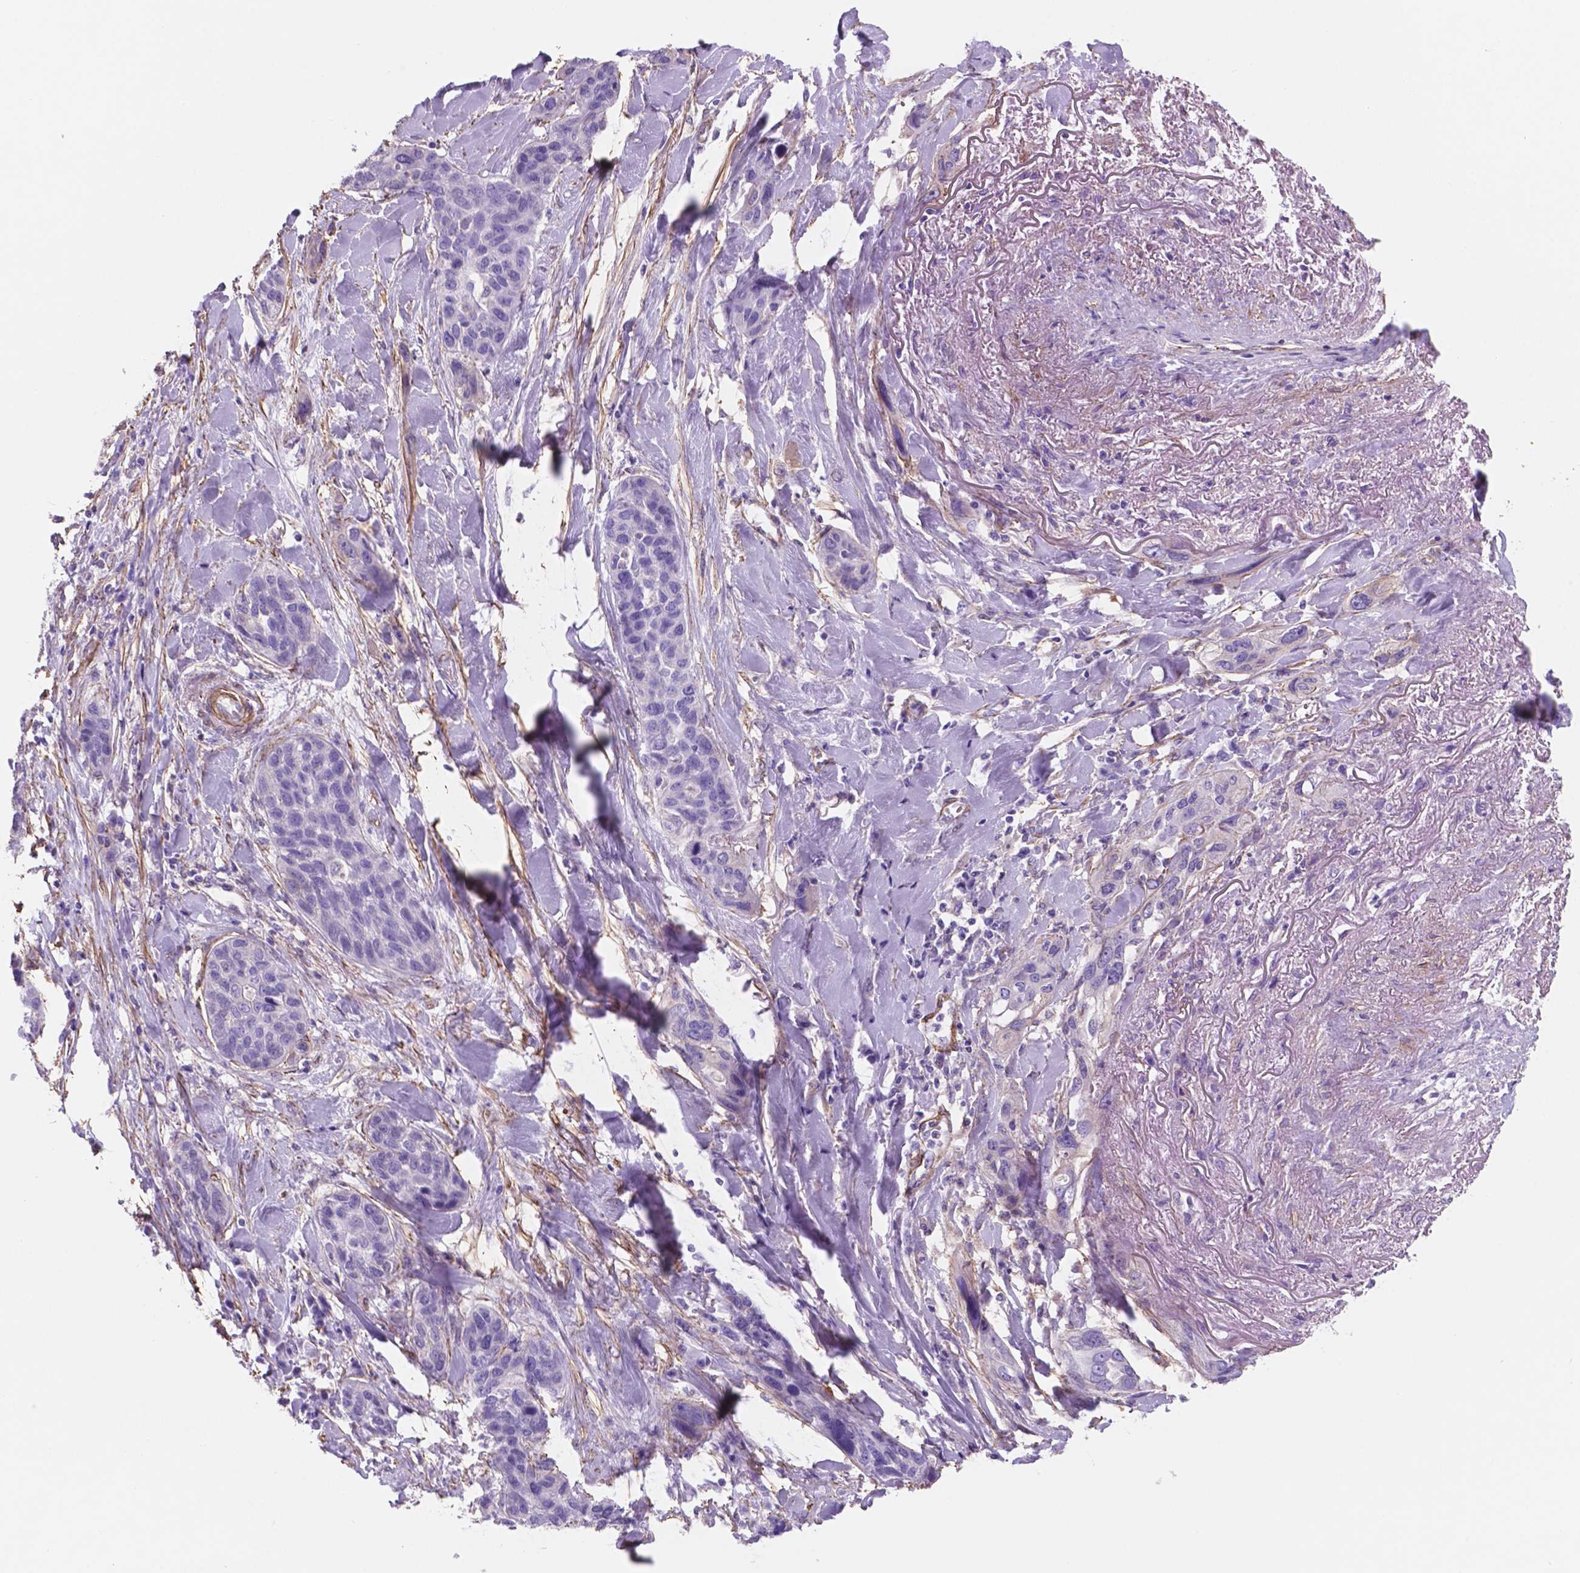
{"staining": {"intensity": "negative", "quantity": "none", "location": "none"}, "tissue": "lung cancer", "cell_type": "Tumor cells", "image_type": "cancer", "snomed": [{"axis": "morphology", "description": "Squamous cell carcinoma, NOS"}, {"axis": "topography", "description": "Lung"}], "caption": "Immunohistochemistry micrograph of human lung cancer (squamous cell carcinoma) stained for a protein (brown), which exhibits no expression in tumor cells.", "gene": "TOR2A", "patient": {"sex": "female", "age": 70}}